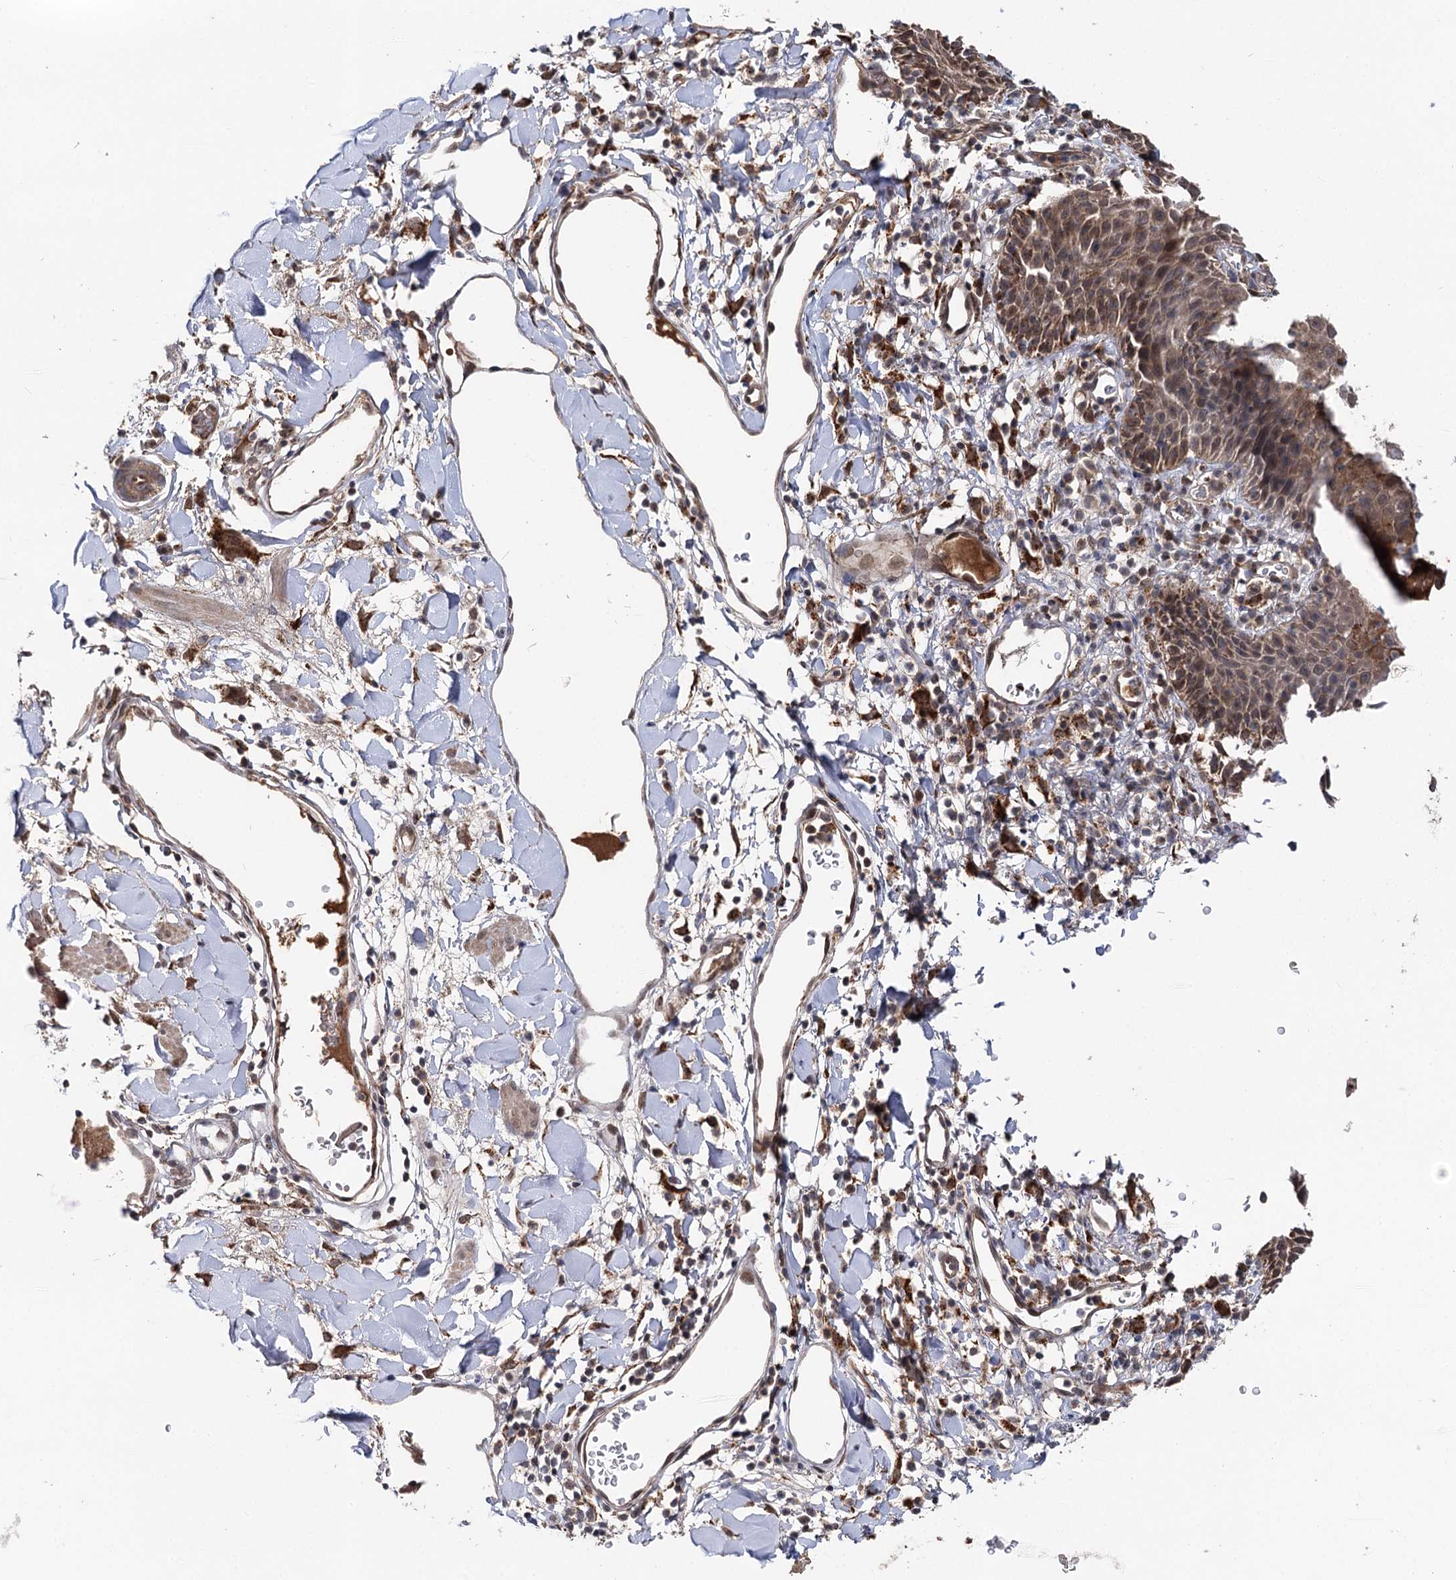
{"staining": {"intensity": "strong", "quantity": ">75%", "location": "cytoplasmic/membranous"}, "tissue": "skin", "cell_type": "Epidermal cells", "image_type": "normal", "snomed": [{"axis": "morphology", "description": "Normal tissue, NOS"}, {"axis": "topography", "description": "Vulva"}], "caption": "The image reveals immunohistochemical staining of benign skin. There is strong cytoplasmic/membranous expression is identified in about >75% of epidermal cells. (Brightfield microscopy of DAB IHC at high magnification).", "gene": "MSANTD2", "patient": {"sex": "female", "age": 68}}